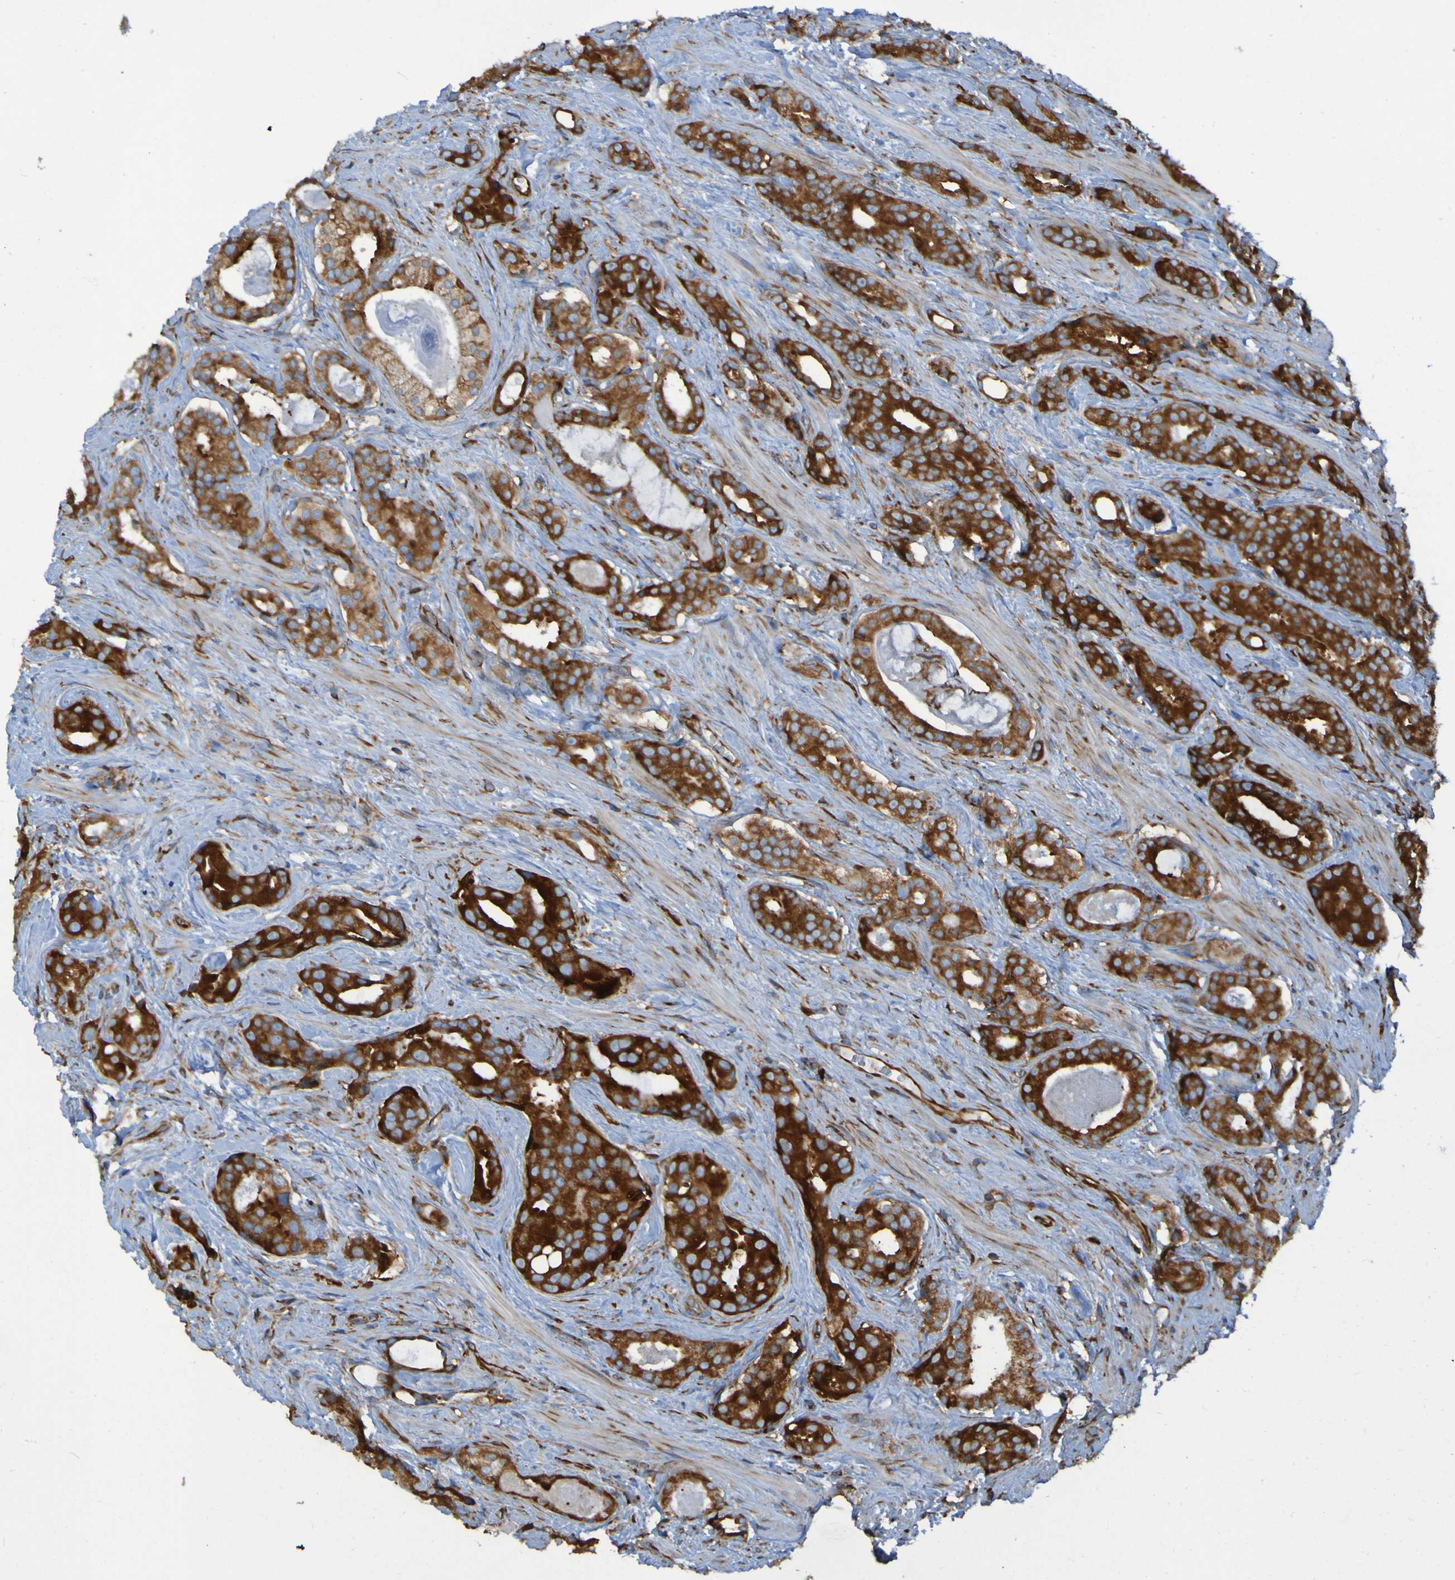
{"staining": {"intensity": "strong", "quantity": ">75%", "location": "cytoplasmic/membranous"}, "tissue": "prostate cancer", "cell_type": "Tumor cells", "image_type": "cancer", "snomed": [{"axis": "morphology", "description": "Adenocarcinoma, High grade"}, {"axis": "topography", "description": "Prostate"}], "caption": "A brown stain highlights strong cytoplasmic/membranous staining of a protein in high-grade adenocarcinoma (prostate) tumor cells. The protein of interest is shown in brown color, while the nuclei are stained blue.", "gene": "RPL10", "patient": {"sex": "male", "age": 71}}